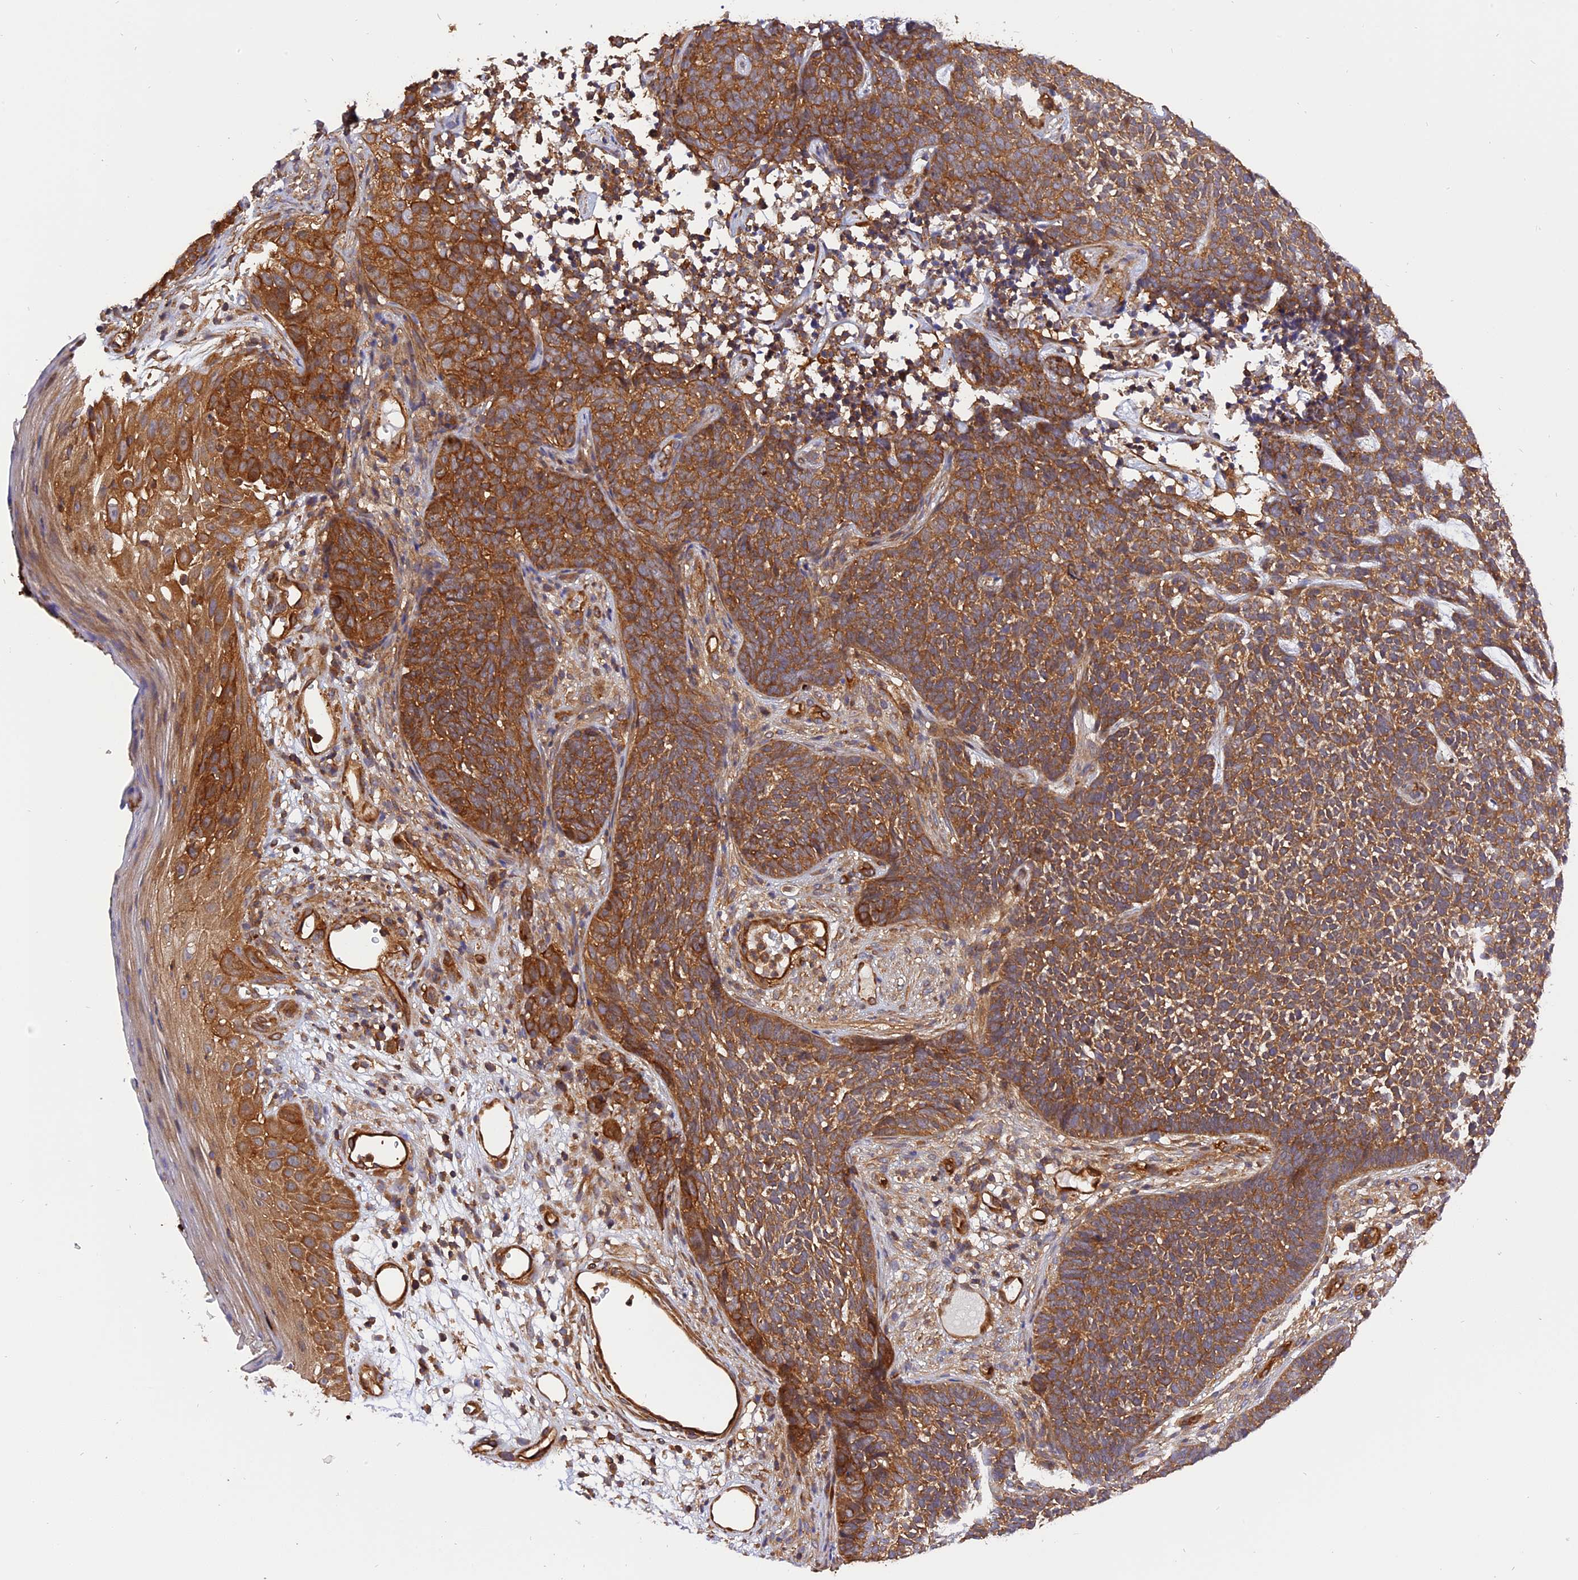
{"staining": {"intensity": "moderate", "quantity": ">75%", "location": "cytoplasmic/membranous"}, "tissue": "skin cancer", "cell_type": "Tumor cells", "image_type": "cancer", "snomed": [{"axis": "morphology", "description": "Basal cell carcinoma"}, {"axis": "topography", "description": "Skin"}], "caption": "A brown stain labels moderate cytoplasmic/membranous staining of a protein in skin cancer tumor cells.", "gene": "C5orf22", "patient": {"sex": "female", "age": 84}}